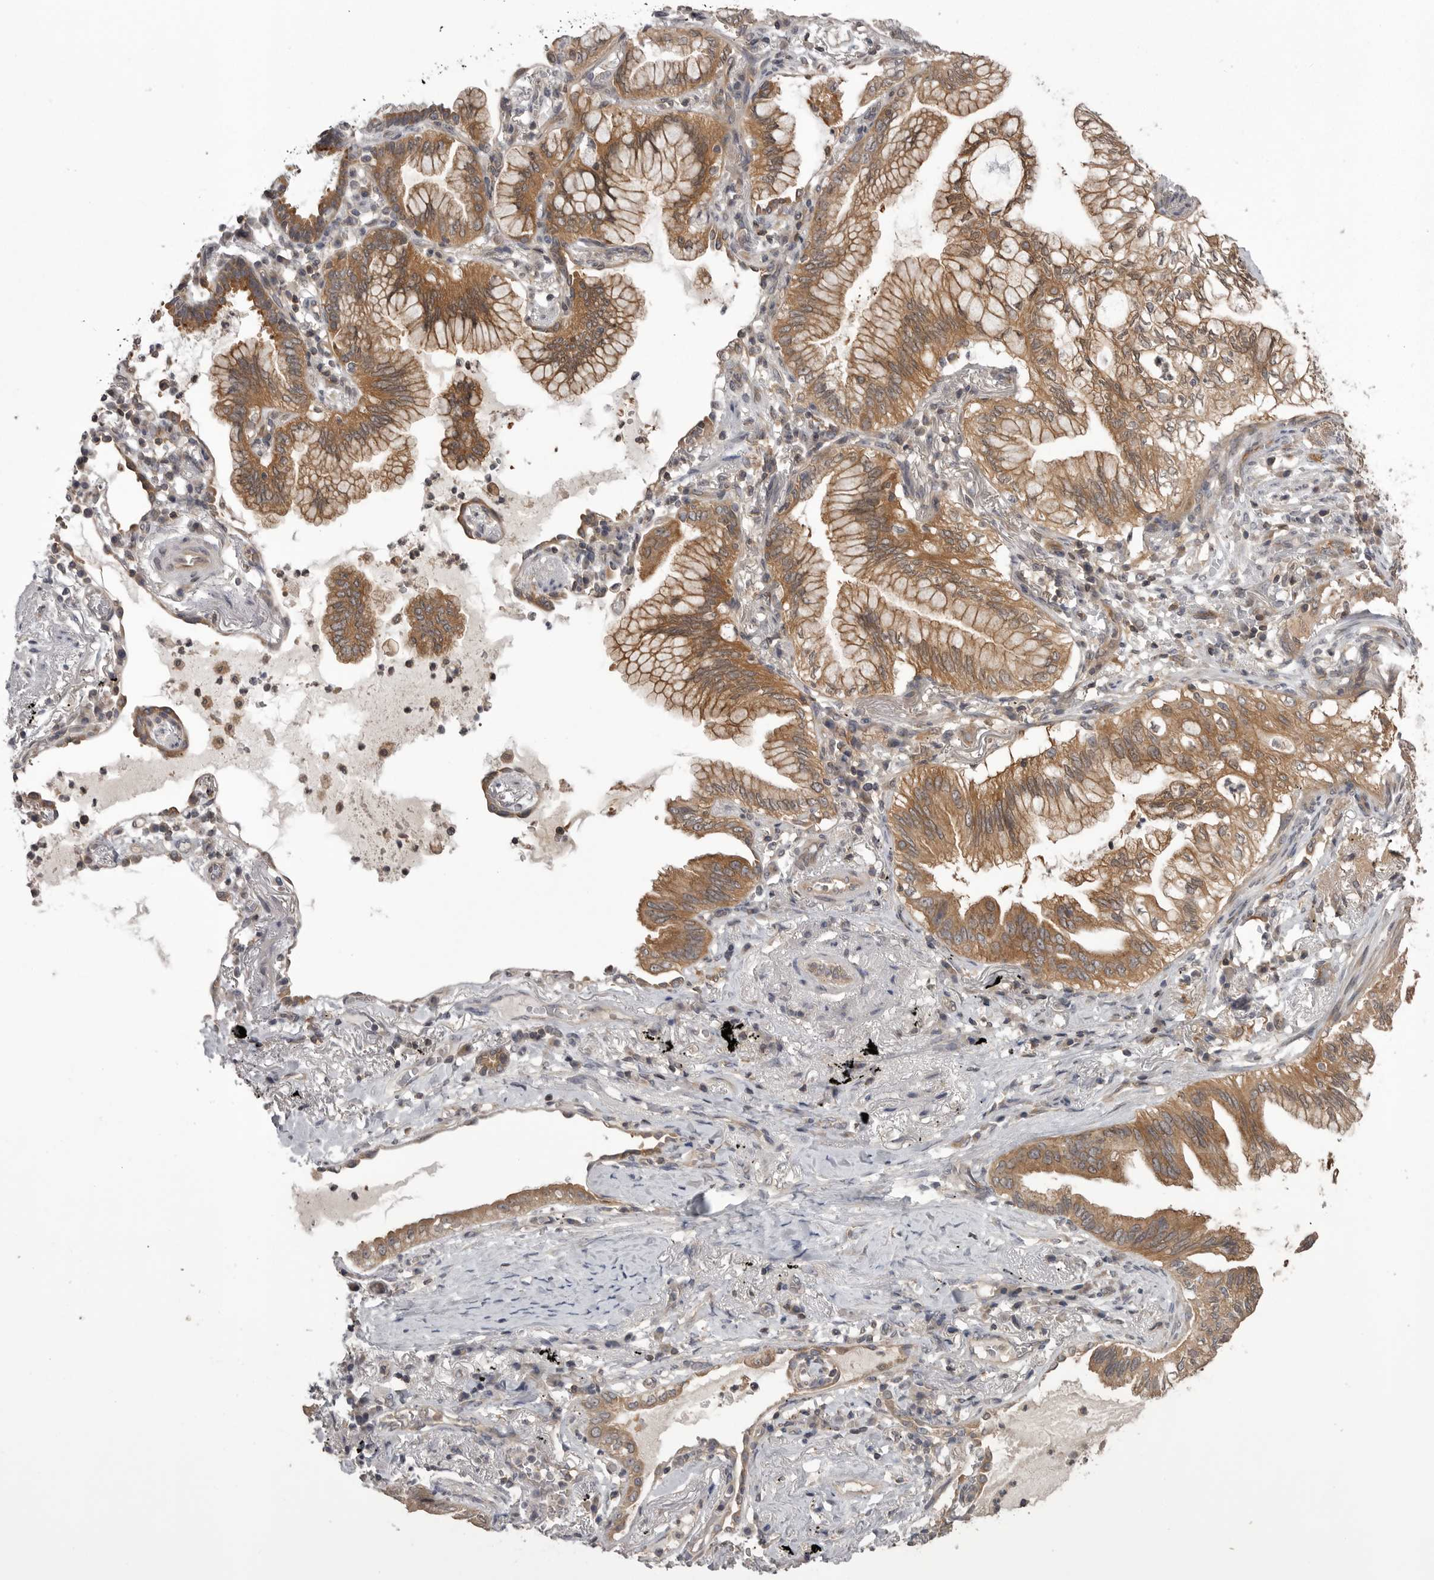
{"staining": {"intensity": "moderate", "quantity": ">75%", "location": "cytoplasmic/membranous"}, "tissue": "lung cancer", "cell_type": "Tumor cells", "image_type": "cancer", "snomed": [{"axis": "morphology", "description": "Adenocarcinoma, NOS"}, {"axis": "topography", "description": "Lung"}], "caption": "Protein staining of adenocarcinoma (lung) tissue demonstrates moderate cytoplasmic/membranous staining in approximately >75% of tumor cells. (brown staining indicates protein expression, while blue staining denotes nuclei).", "gene": "STK24", "patient": {"sex": "female", "age": 70}}